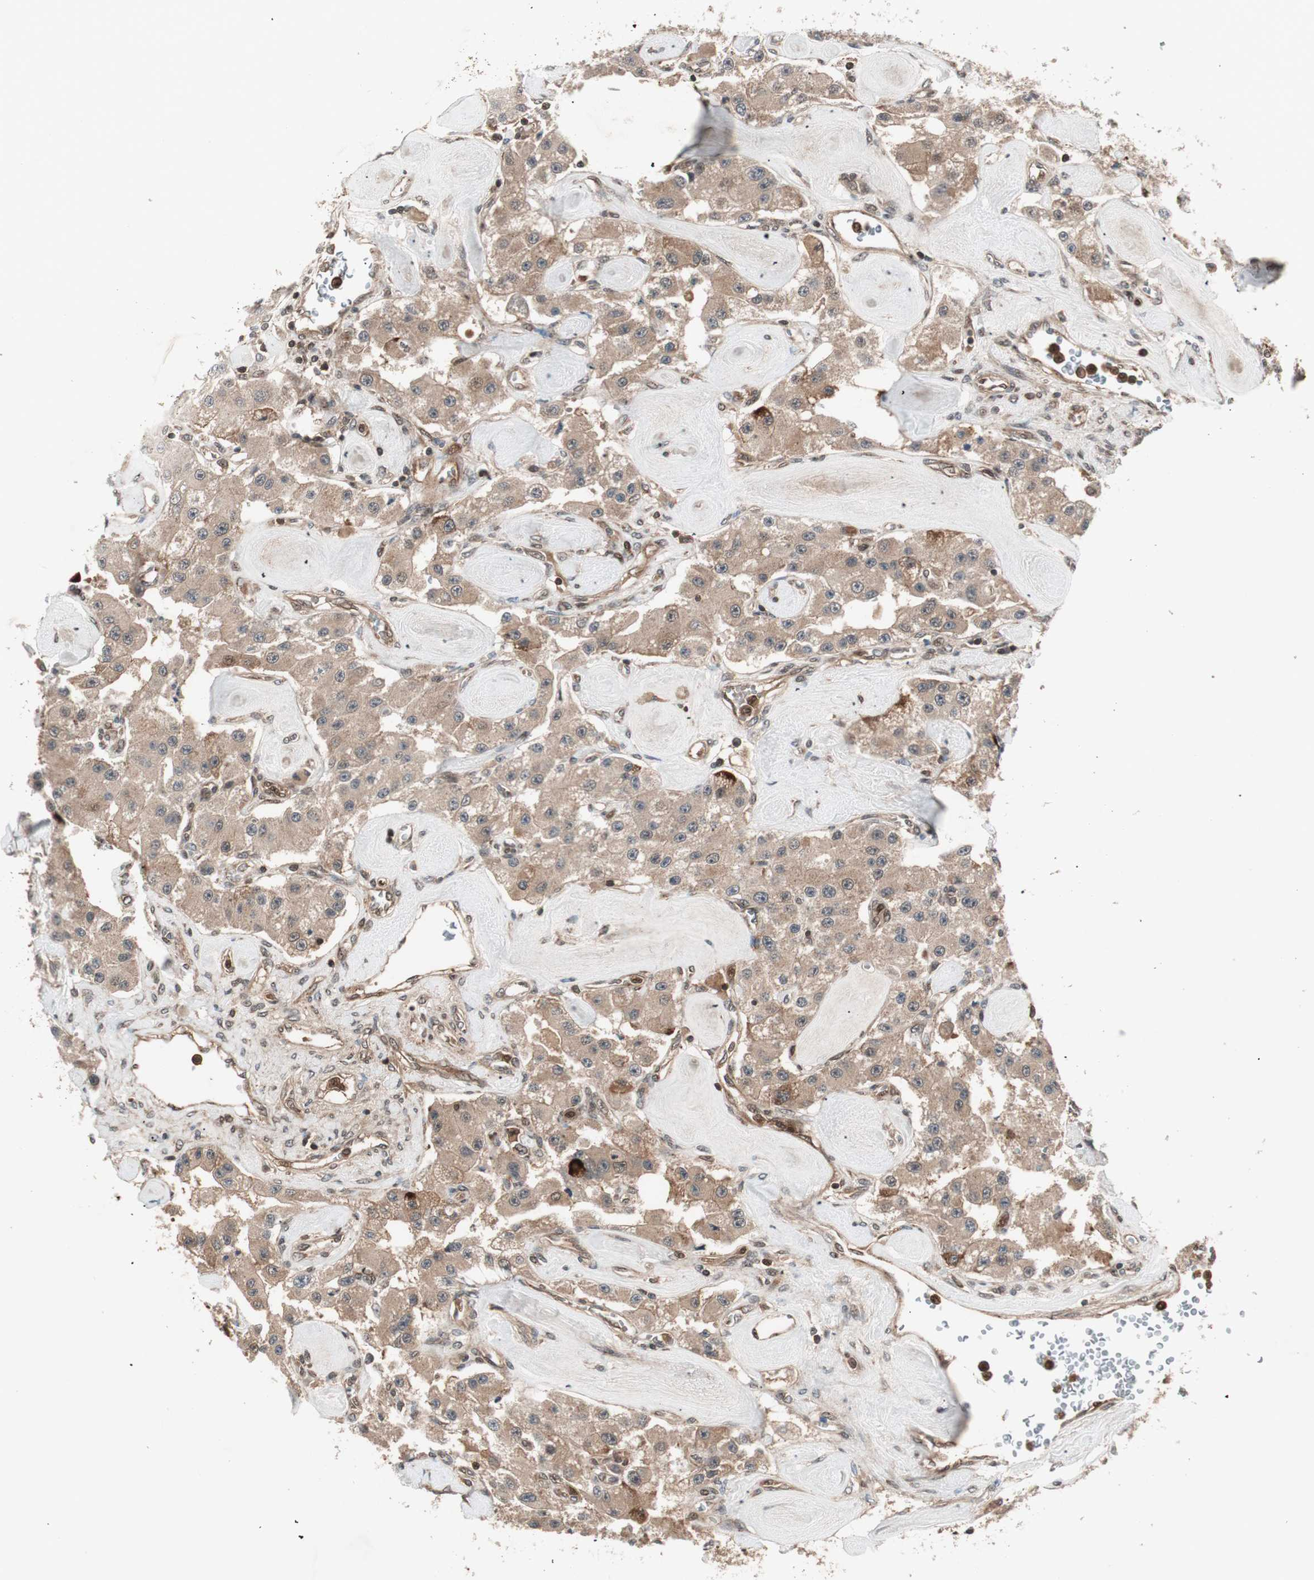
{"staining": {"intensity": "moderate", "quantity": ">75%", "location": "cytoplasmic/membranous"}, "tissue": "carcinoid", "cell_type": "Tumor cells", "image_type": "cancer", "snomed": [{"axis": "morphology", "description": "Carcinoid, malignant, NOS"}, {"axis": "topography", "description": "Pancreas"}], "caption": "This is a photomicrograph of immunohistochemistry staining of carcinoid, which shows moderate expression in the cytoplasmic/membranous of tumor cells.", "gene": "PRKG2", "patient": {"sex": "male", "age": 41}}